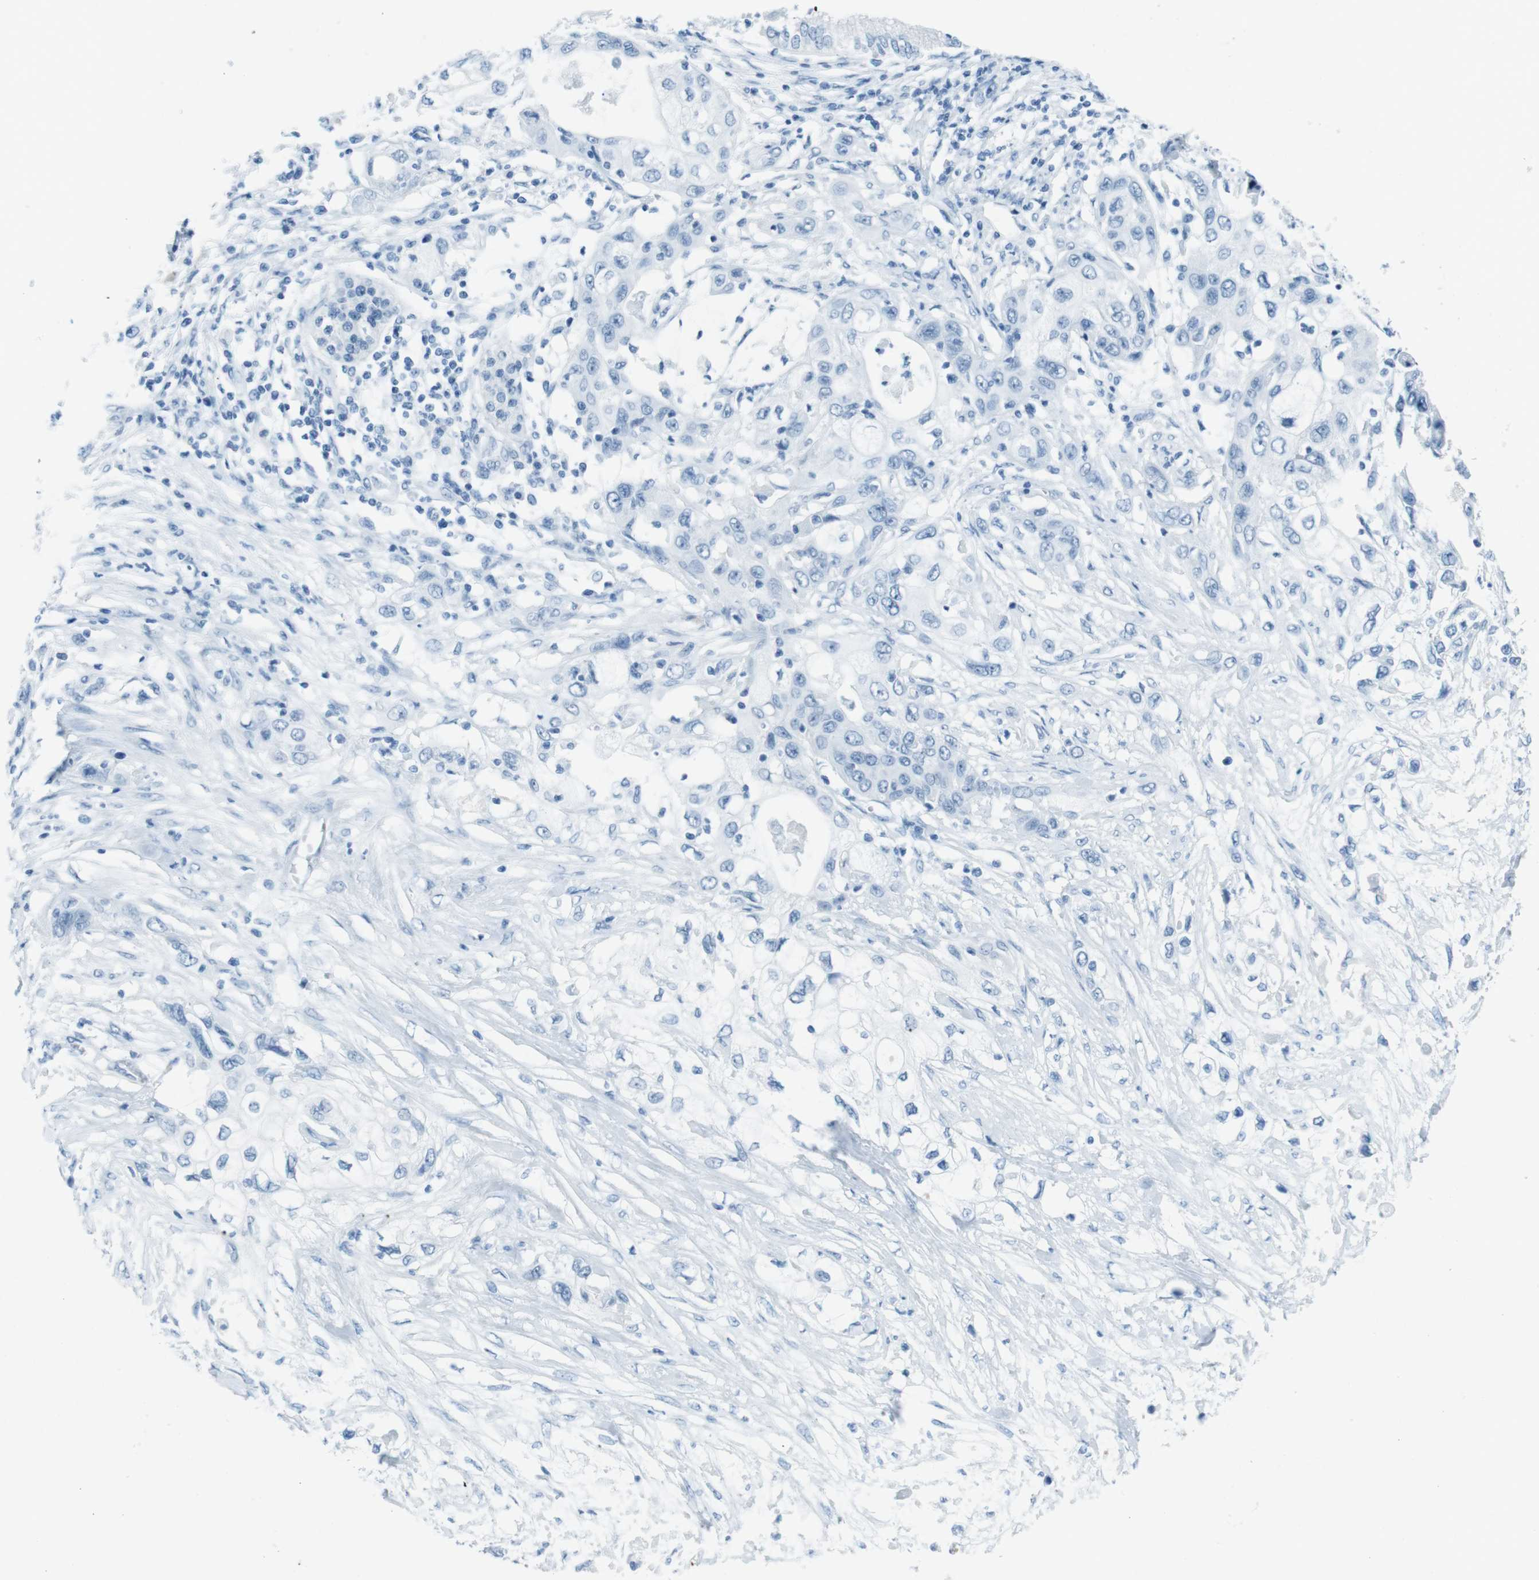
{"staining": {"intensity": "negative", "quantity": "none", "location": "none"}, "tissue": "pancreatic cancer", "cell_type": "Tumor cells", "image_type": "cancer", "snomed": [{"axis": "morphology", "description": "Adenocarcinoma, NOS"}, {"axis": "topography", "description": "Pancreas"}], "caption": "The immunohistochemistry (IHC) micrograph has no significant positivity in tumor cells of adenocarcinoma (pancreatic) tissue.", "gene": "TMEM207", "patient": {"sex": "female", "age": 70}}